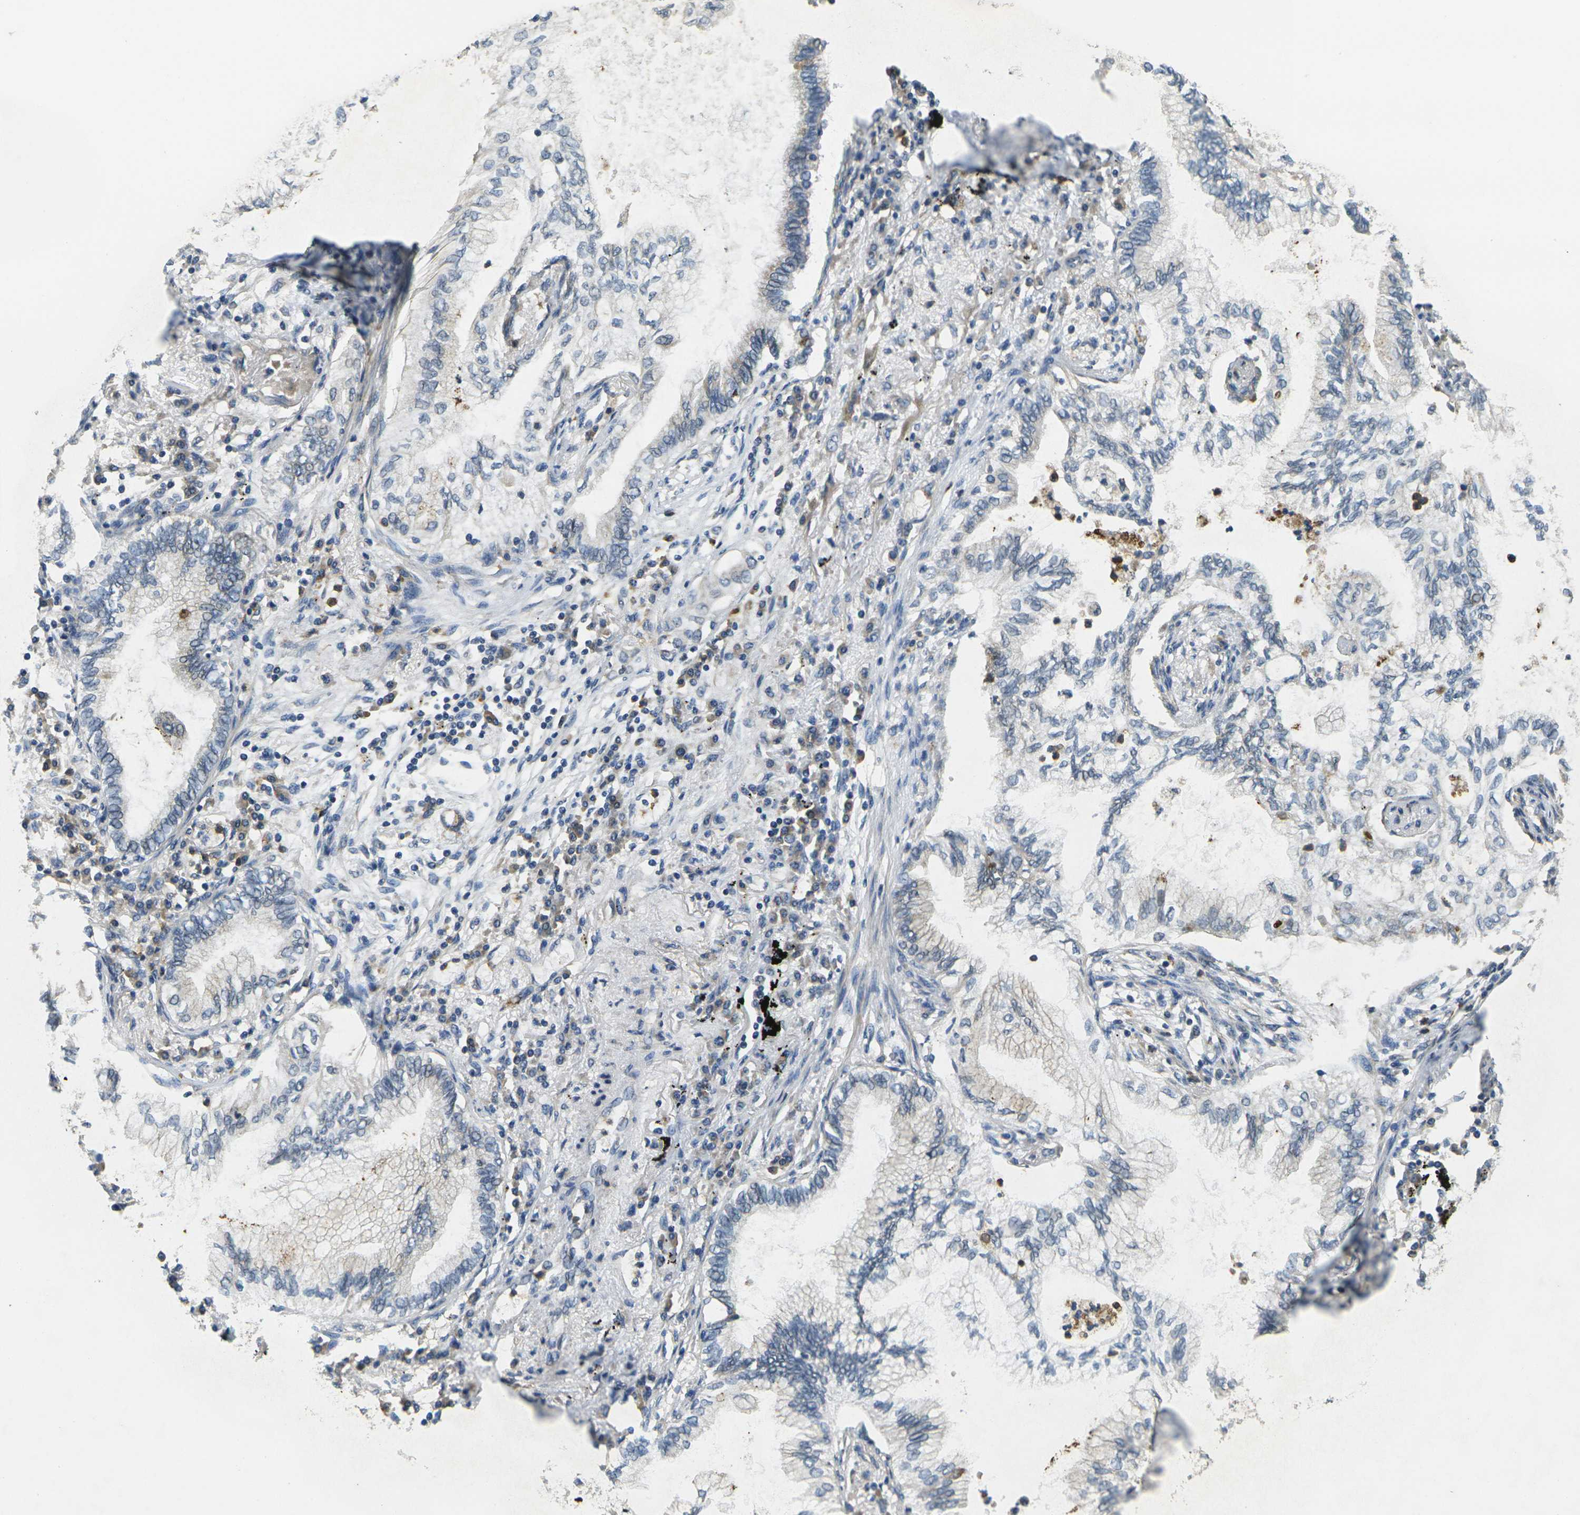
{"staining": {"intensity": "negative", "quantity": "none", "location": "none"}, "tissue": "lung cancer", "cell_type": "Tumor cells", "image_type": "cancer", "snomed": [{"axis": "morphology", "description": "Normal tissue, NOS"}, {"axis": "morphology", "description": "Adenocarcinoma, NOS"}, {"axis": "topography", "description": "Bronchus"}, {"axis": "topography", "description": "Lung"}], "caption": "Photomicrograph shows no significant protein staining in tumor cells of lung cancer (adenocarcinoma).", "gene": "MINAR2", "patient": {"sex": "female", "age": 70}}